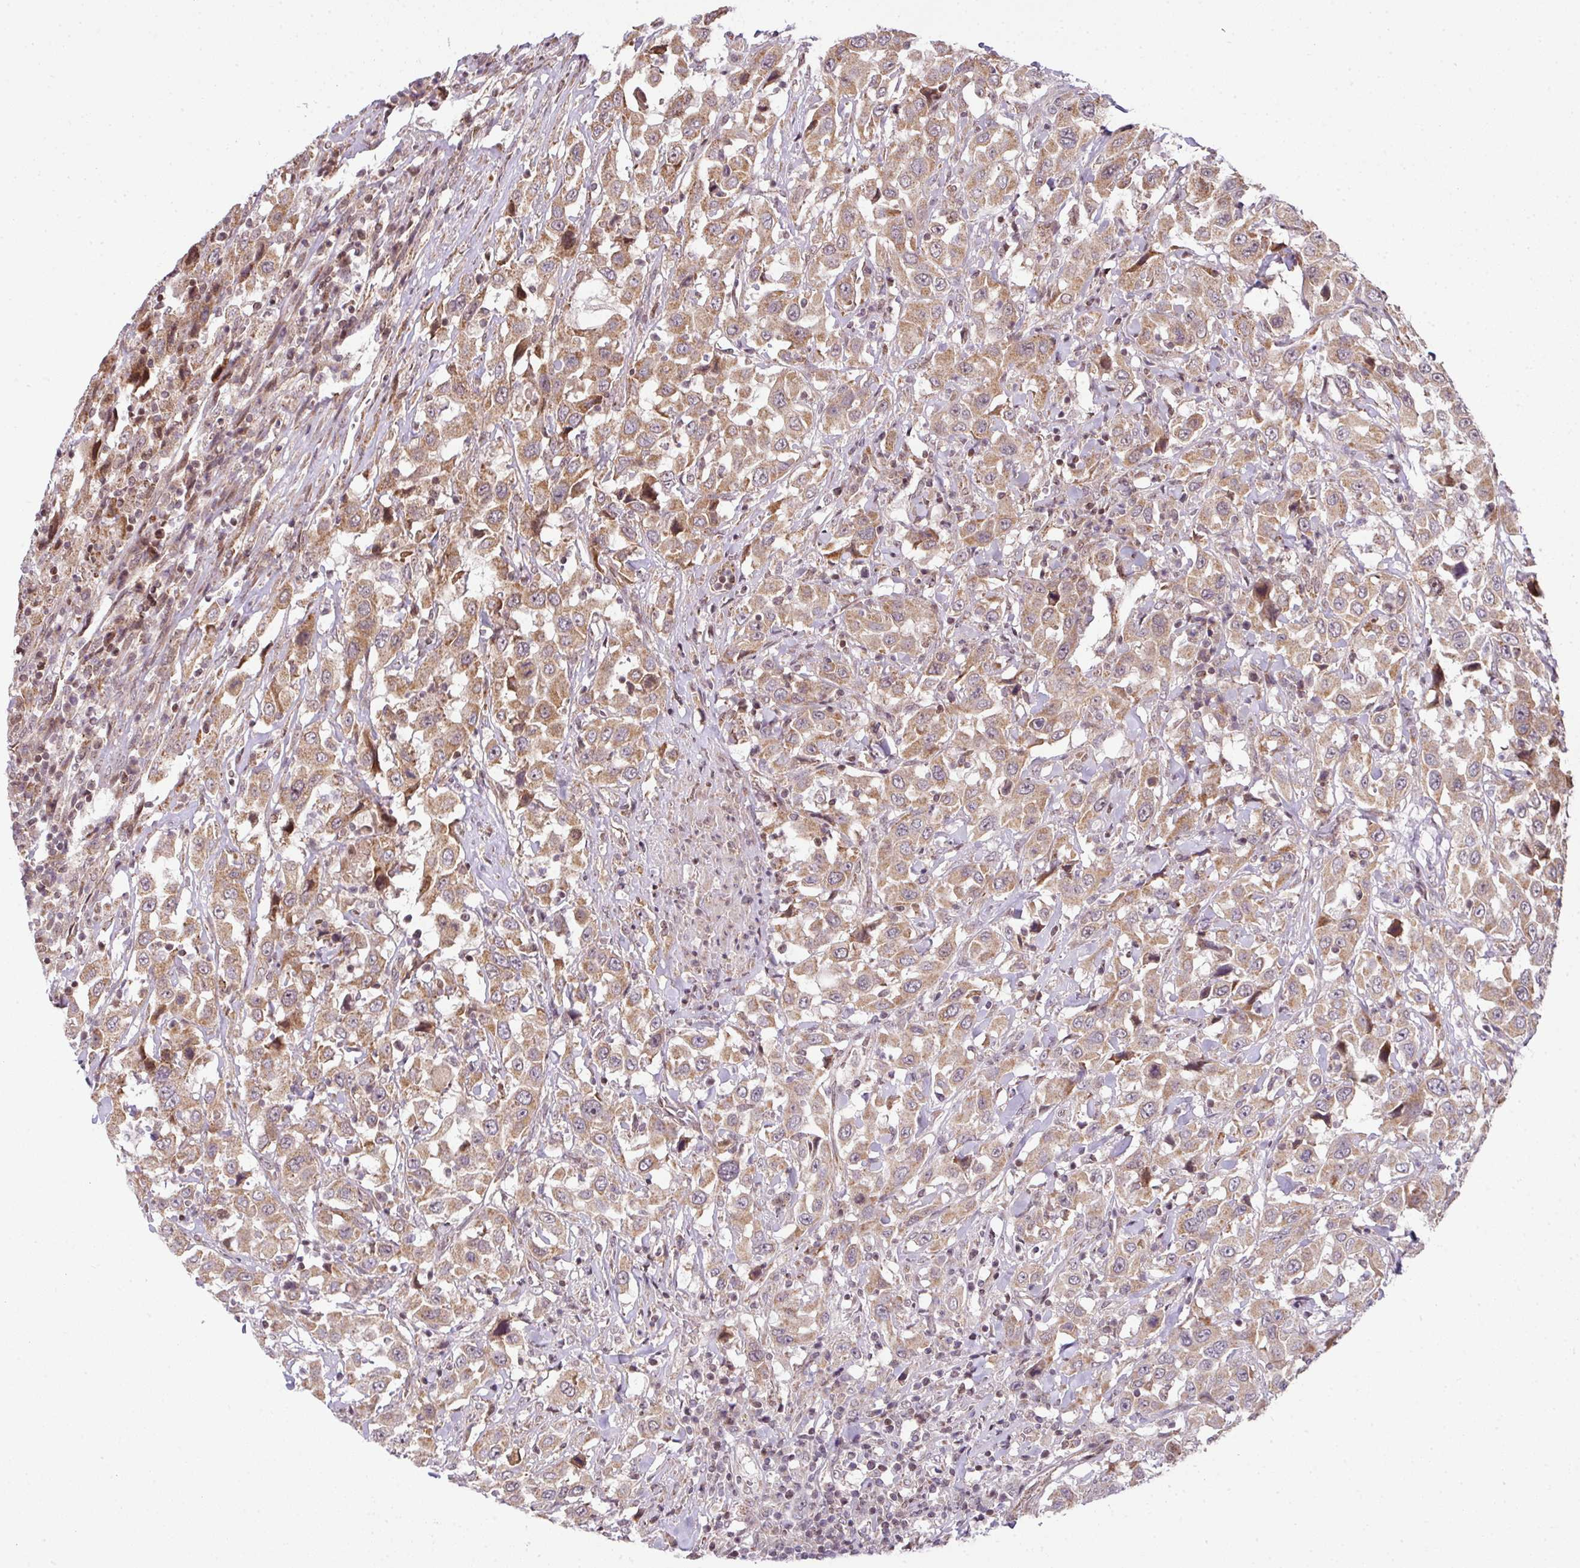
{"staining": {"intensity": "moderate", "quantity": ">75%", "location": "cytoplasmic/membranous"}, "tissue": "urothelial cancer", "cell_type": "Tumor cells", "image_type": "cancer", "snomed": [{"axis": "morphology", "description": "Urothelial carcinoma, High grade"}, {"axis": "topography", "description": "Urinary bladder"}], "caption": "Protein analysis of urothelial cancer tissue displays moderate cytoplasmic/membranous staining in approximately >75% of tumor cells.", "gene": "PLK1", "patient": {"sex": "male", "age": 61}}